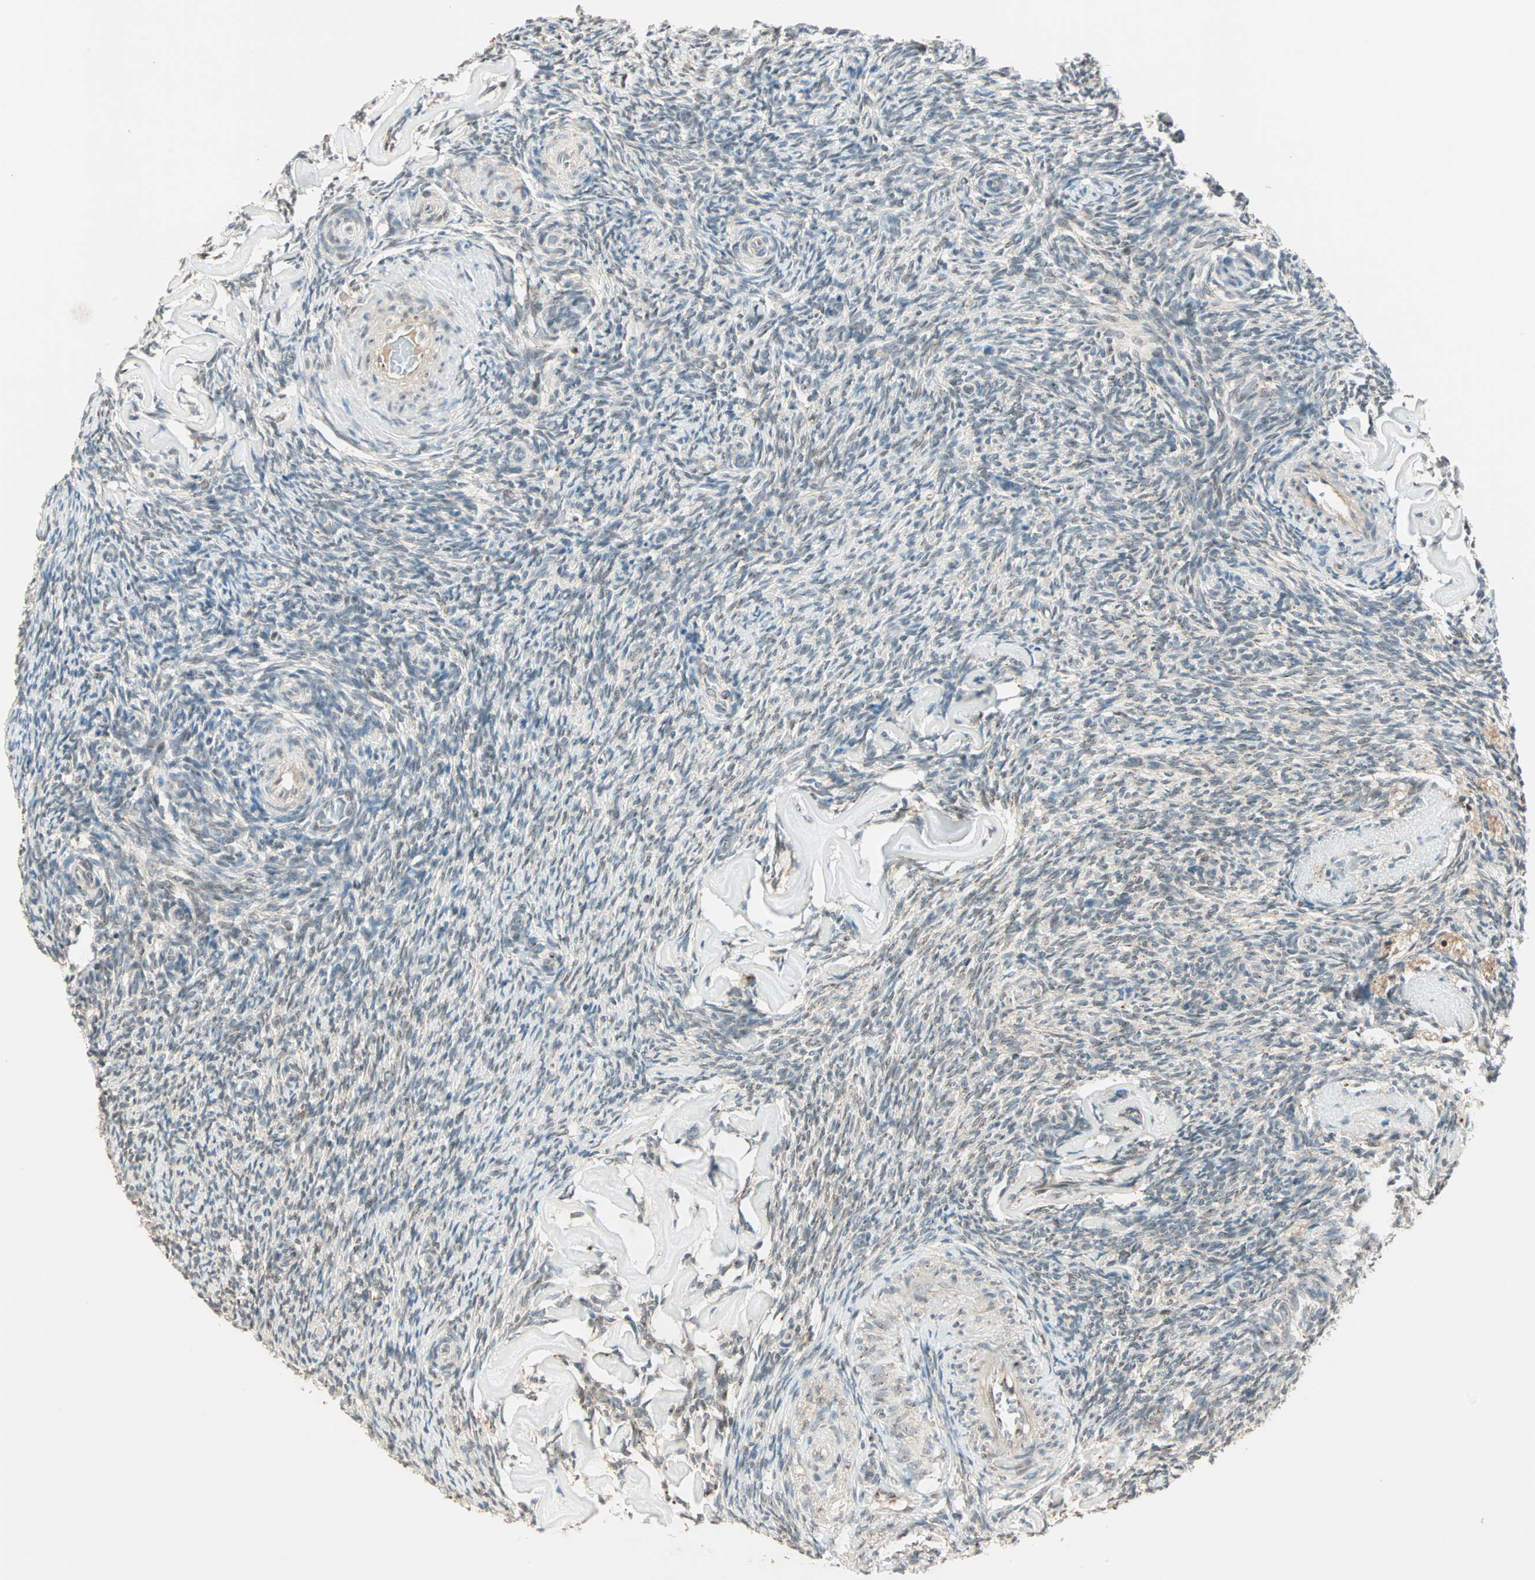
{"staining": {"intensity": "weak", "quantity": "<25%", "location": "nuclear"}, "tissue": "ovary", "cell_type": "Ovarian stroma cells", "image_type": "normal", "snomed": [{"axis": "morphology", "description": "Normal tissue, NOS"}, {"axis": "topography", "description": "Ovary"}], "caption": "The micrograph exhibits no staining of ovarian stroma cells in benign ovary. (Stains: DAB immunohistochemistry (IHC) with hematoxylin counter stain, Microscopy: brightfield microscopy at high magnification).", "gene": "PRDM2", "patient": {"sex": "female", "age": 60}}